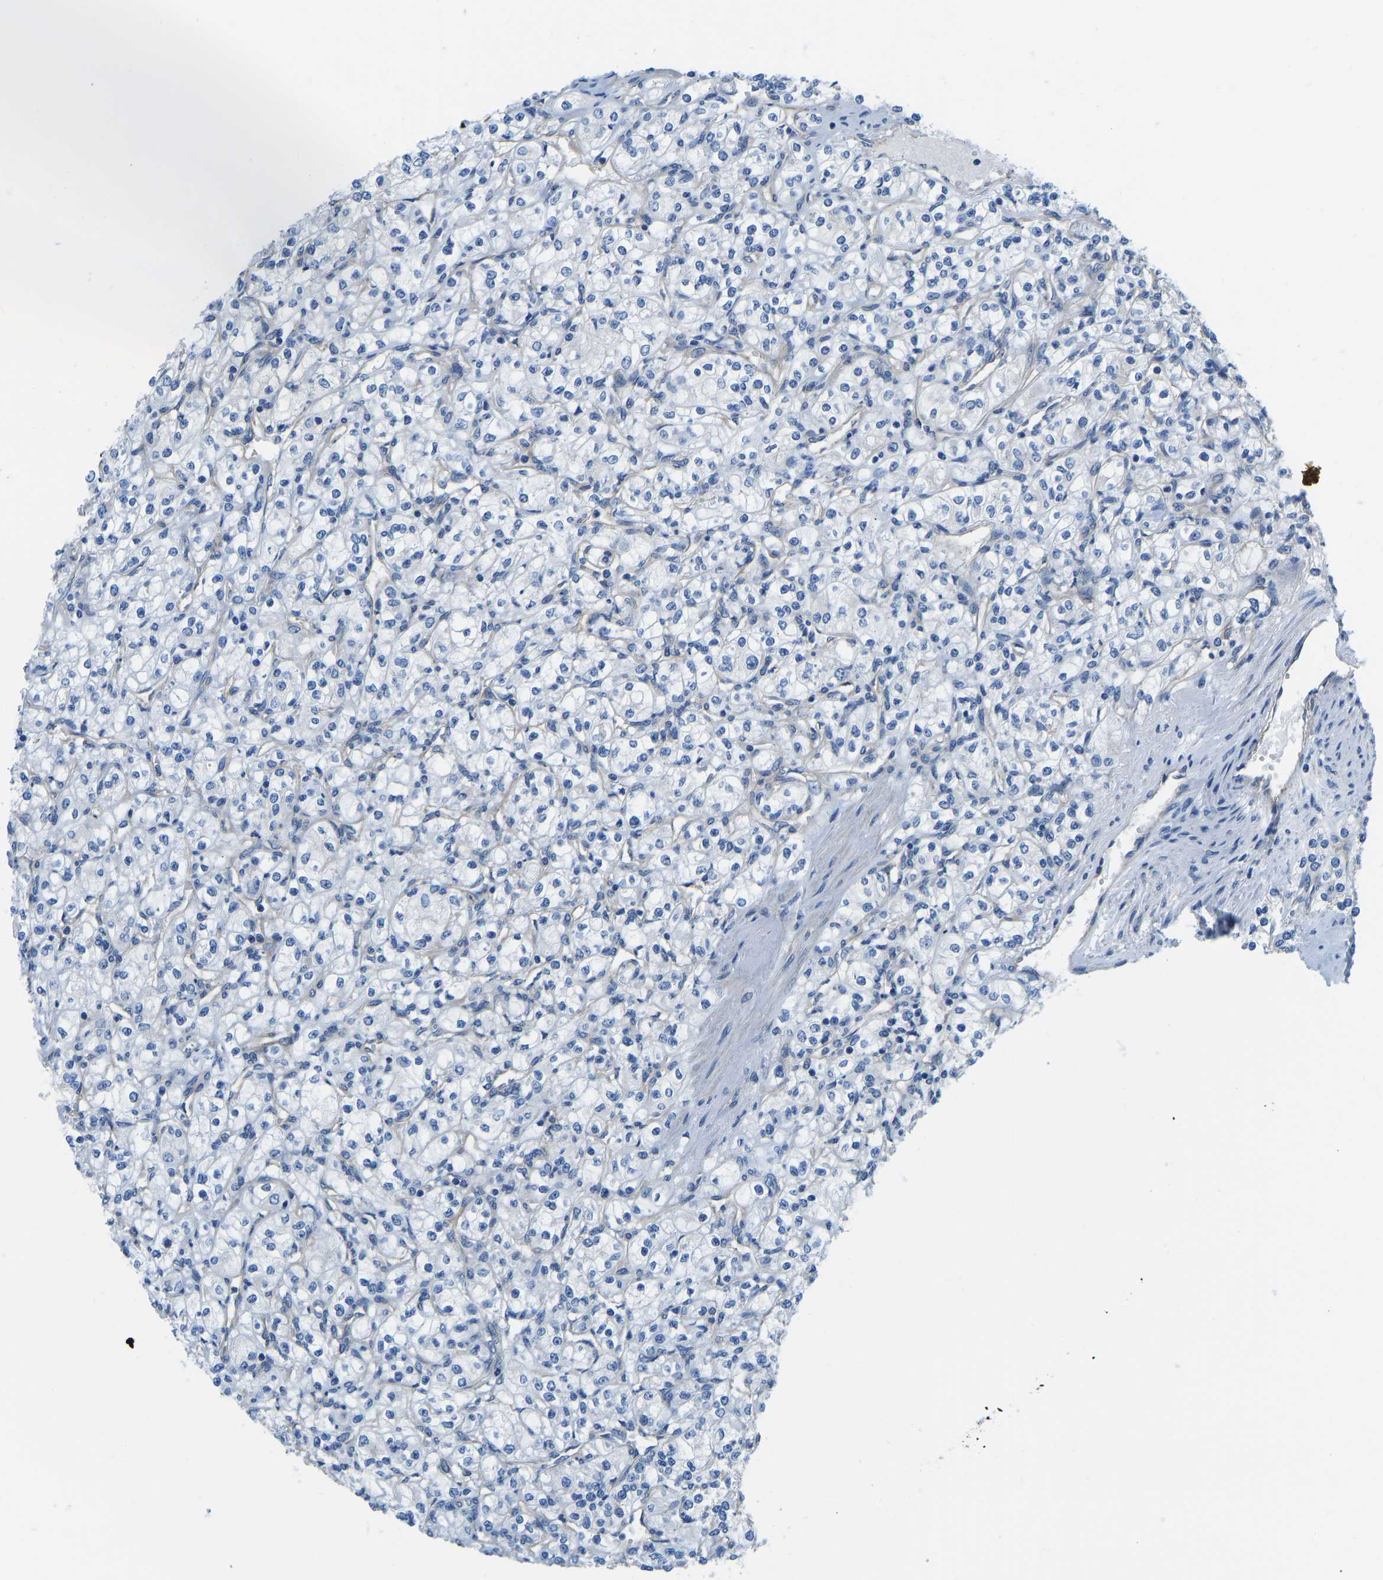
{"staining": {"intensity": "negative", "quantity": "none", "location": "none"}, "tissue": "renal cancer", "cell_type": "Tumor cells", "image_type": "cancer", "snomed": [{"axis": "morphology", "description": "Adenocarcinoma, NOS"}, {"axis": "topography", "description": "Kidney"}], "caption": "Renal cancer stained for a protein using immunohistochemistry (IHC) exhibits no staining tumor cells.", "gene": "CHAD", "patient": {"sex": "male", "age": 77}}